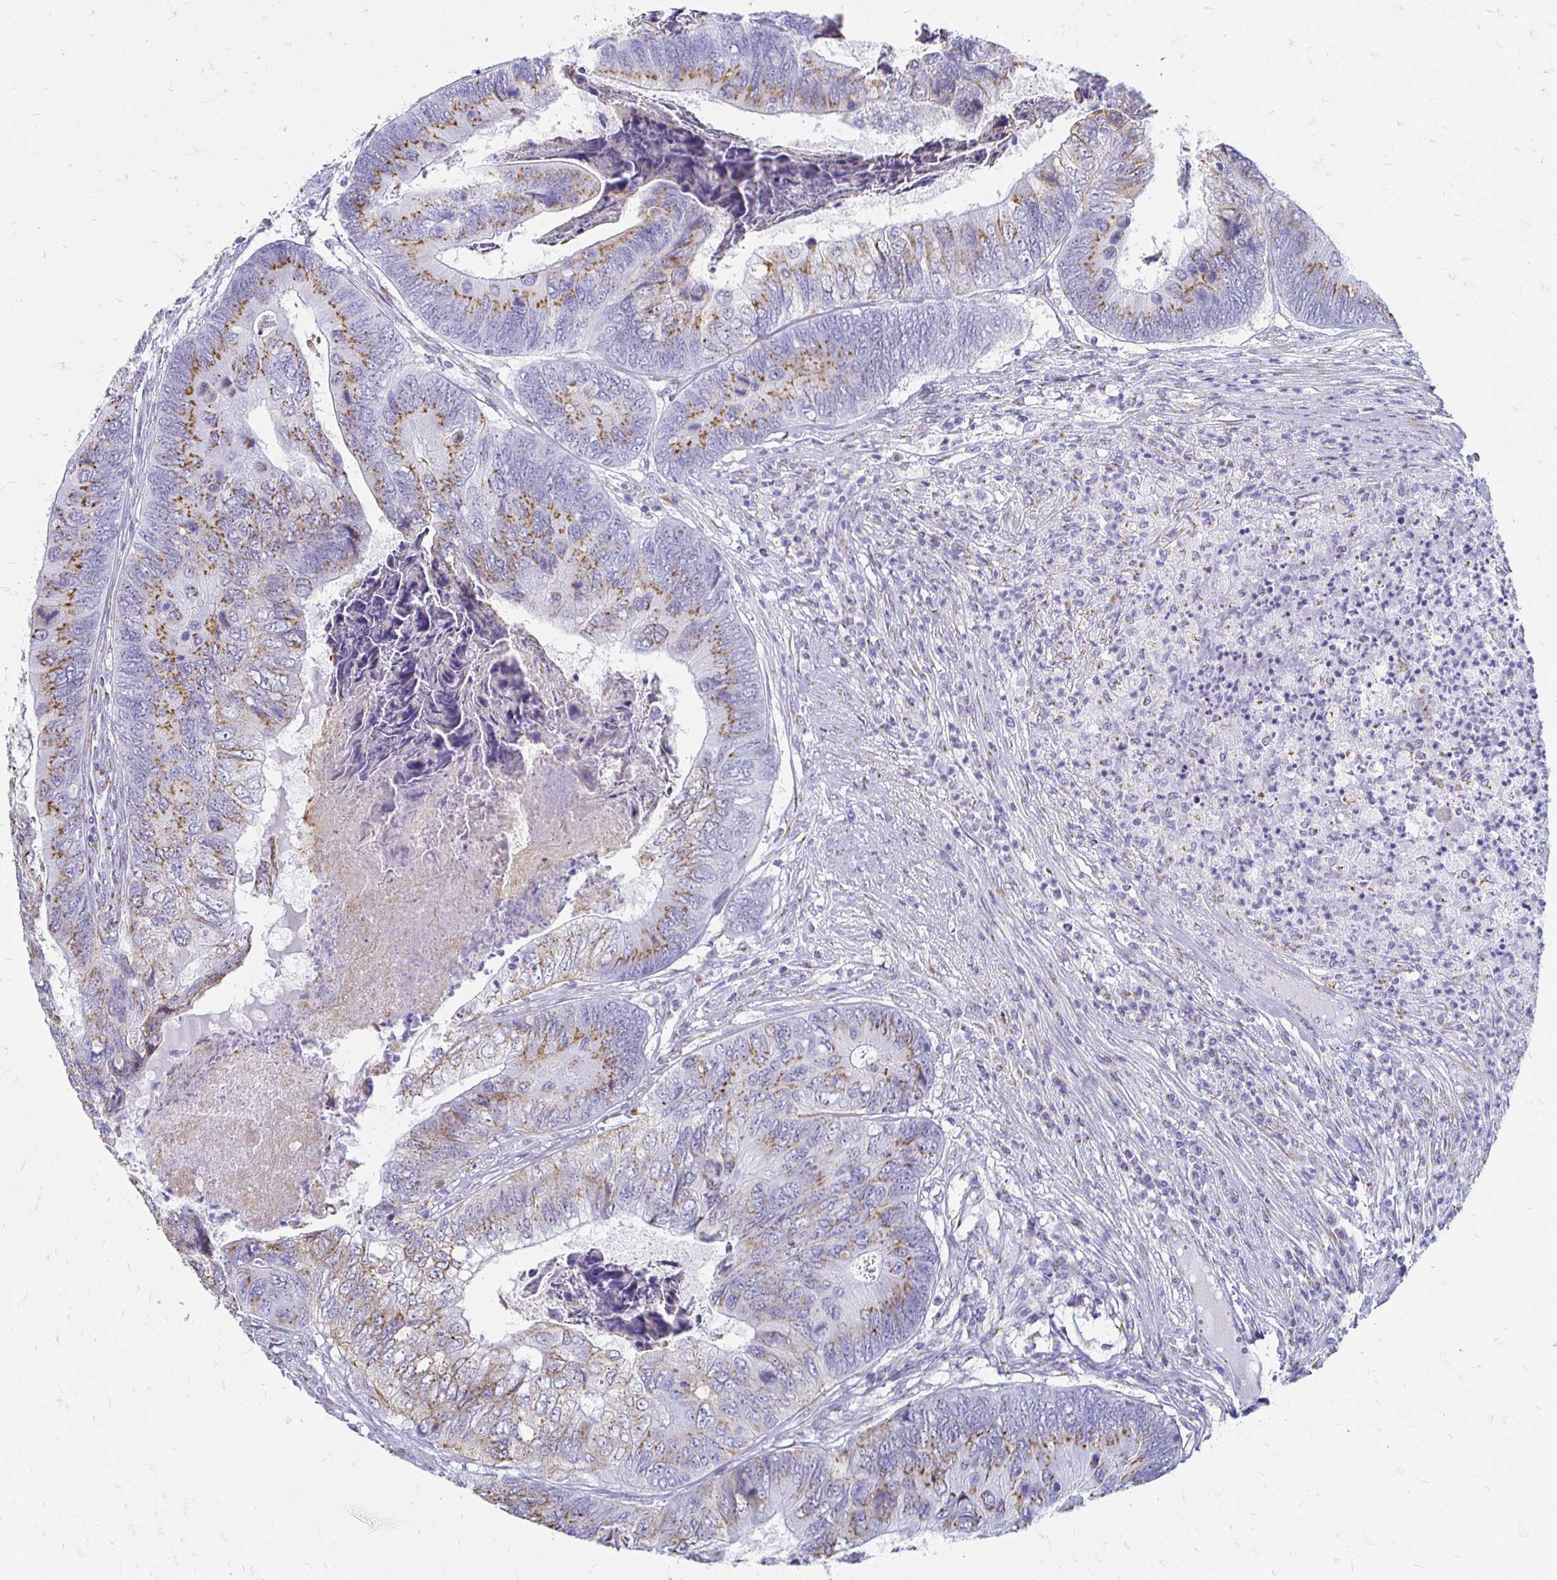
{"staining": {"intensity": "moderate", "quantity": ">75%", "location": "cytoplasmic/membranous"}, "tissue": "colorectal cancer", "cell_type": "Tumor cells", "image_type": "cancer", "snomed": [{"axis": "morphology", "description": "Adenocarcinoma, NOS"}, {"axis": "topography", "description": "Colon"}], "caption": "Immunohistochemical staining of colorectal cancer (adenocarcinoma) exhibits medium levels of moderate cytoplasmic/membranous positivity in about >75% of tumor cells. (DAB = brown stain, brightfield microscopy at high magnification).", "gene": "PAGE4", "patient": {"sex": "female", "age": 67}}